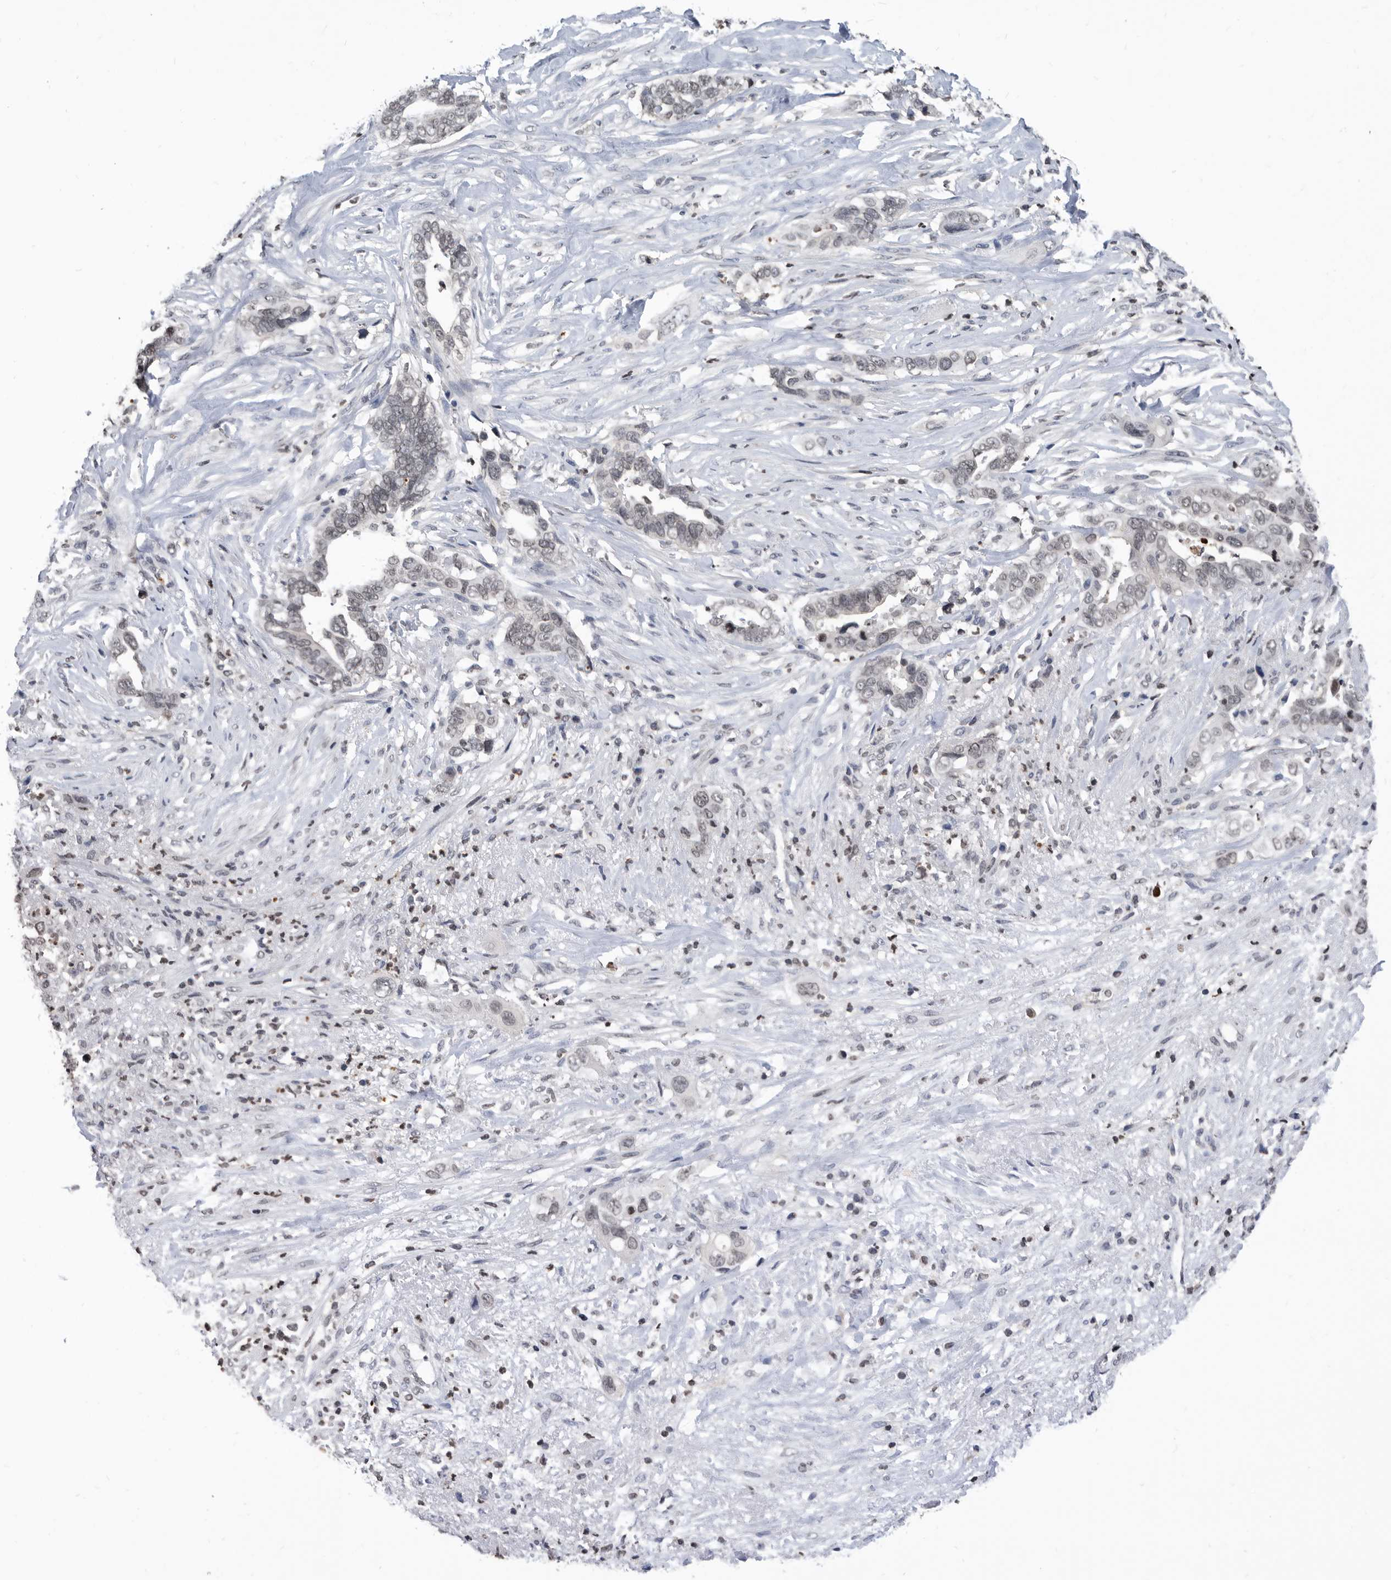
{"staining": {"intensity": "weak", "quantity": ">75%", "location": "nuclear"}, "tissue": "liver cancer", "cell_type": "Tumor cells", "image_type": "cancer", "snomed": [{"axis": "morphology", "description": "Cholangiocarcinoma"}, {"axis": "topography", "description": "Liver"}], "caption": "Tumor cells reveal low levels of weak nuclear staining in about >75% of cells in human liver cholangiocarcinoma. (DAB = brown stain, brightfield microscopy at high magnification).", "gene": "TSTD1", "patient": {"sex": "female", "age": 79}}